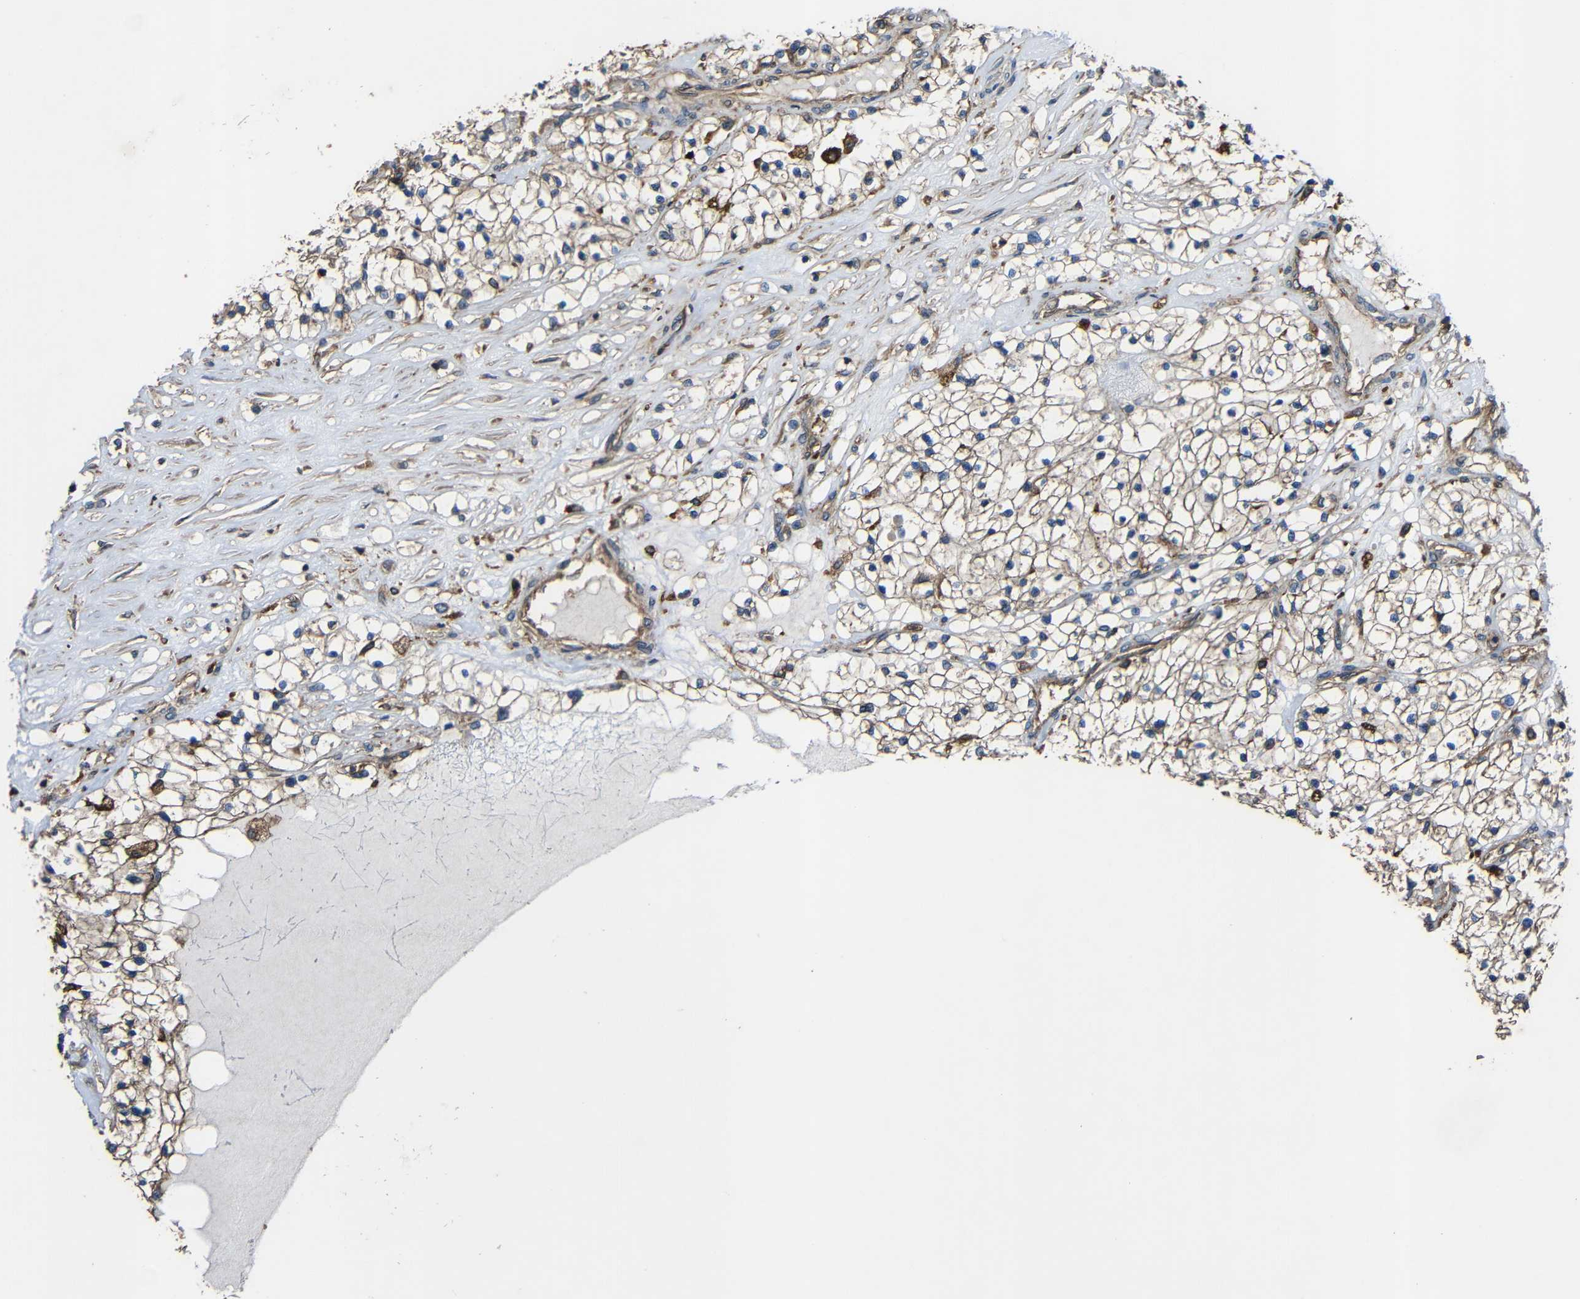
{"staining": {"intensity": "moderate", "quantity": ">75%", "location": "cytoplasmic/membranous"}, "tissue": "renal cancer", "cell_type": "Tumor cells", "image_type": "cancer", "snomed": [{"axis": "morphology", "description": "Adenocarcinoma, NOS"}, {"axis": "topography", "description": "Kidney"}], "caption": "A photomicrograph showing moderate cytoplasmic/membranous positivity in about >75% of tumor cells in adenocarcinoma (renal), as visualized by brown immunohistochemical staining.", "gene": "TREM2", "patient": {"sex": "male", "age": 68}}